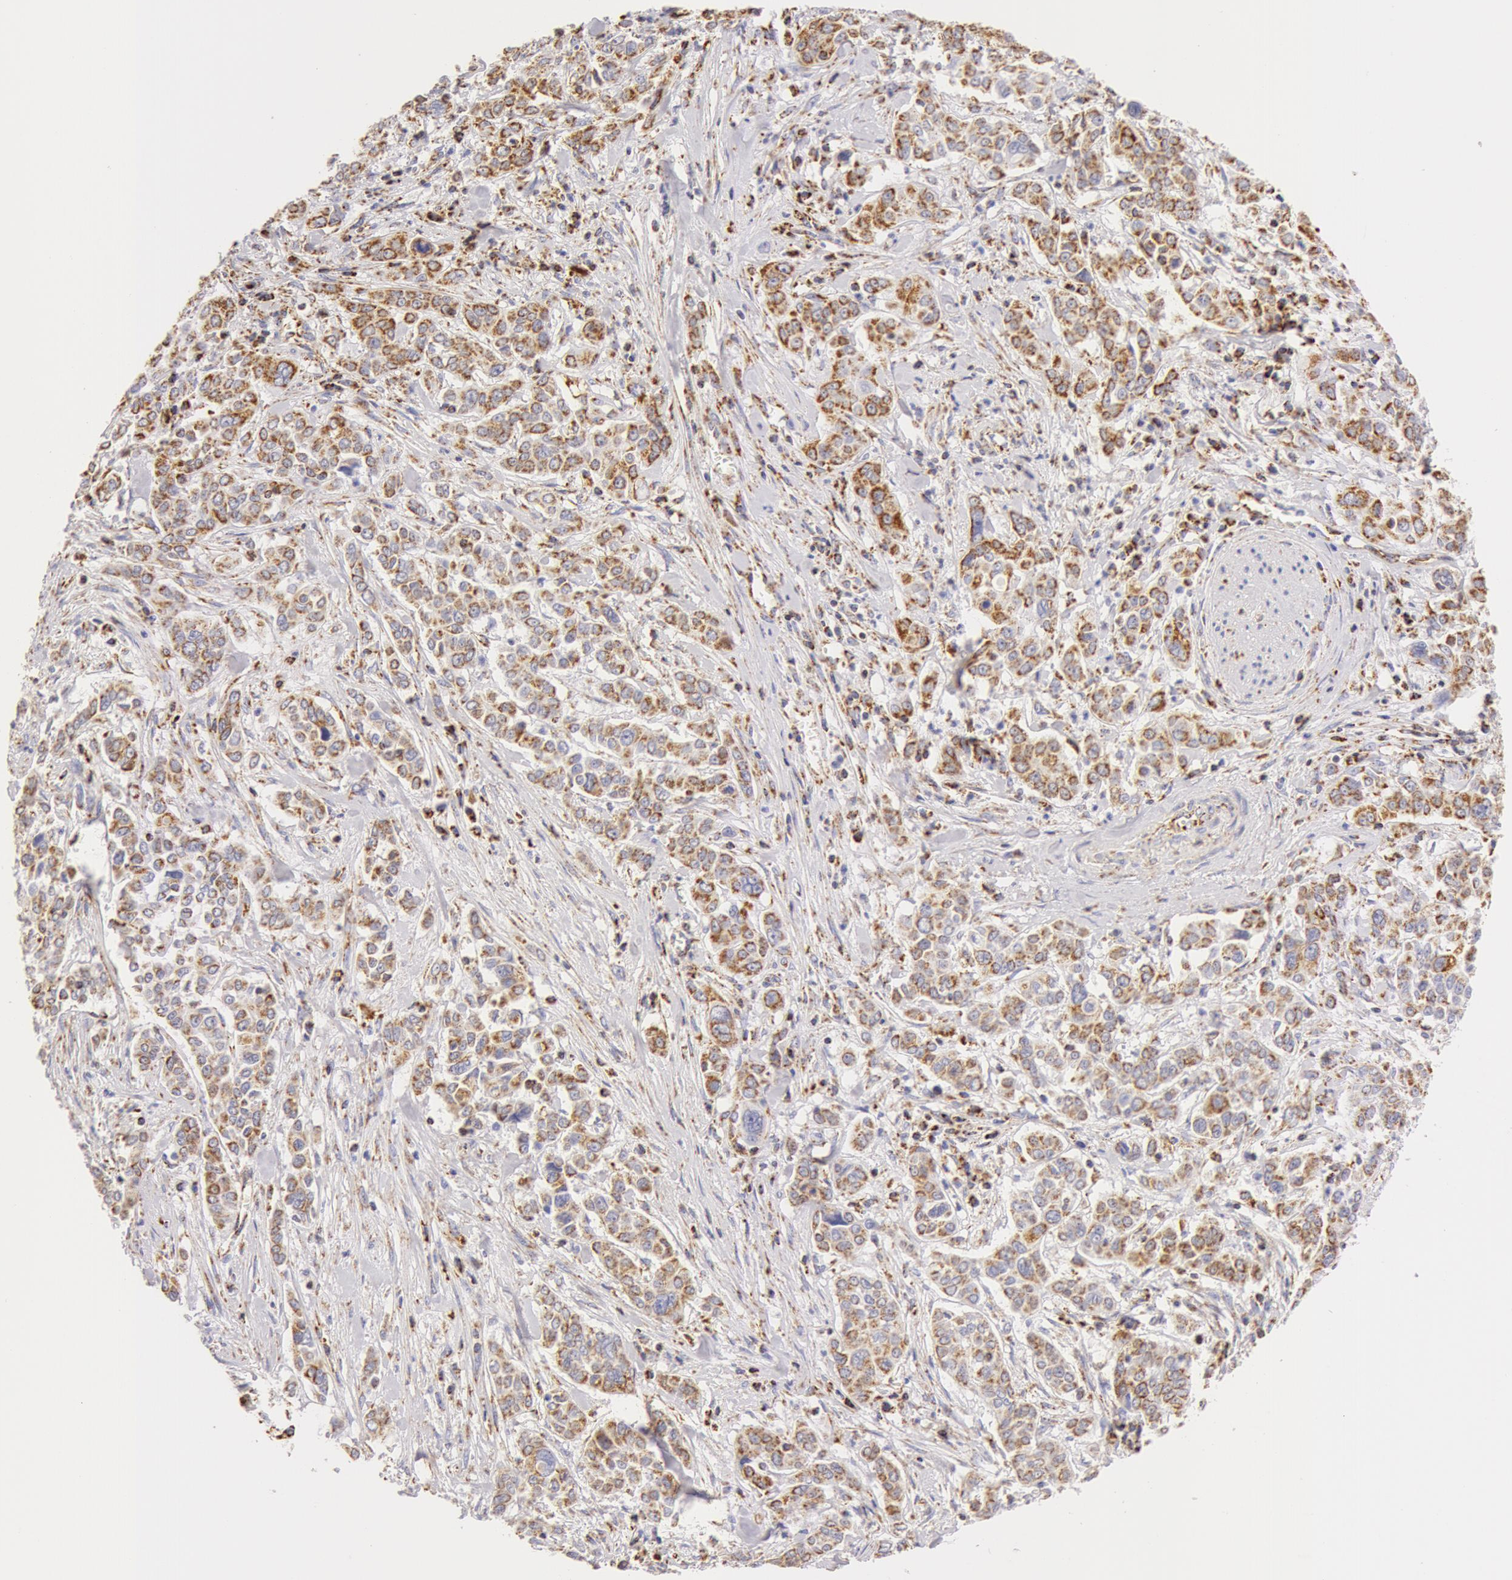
{"staining": {"intensity": "moderate", "quantity": ">75%", "location": "cytoplasmic/membranous"}, "tissue": "pancreatic cancer", "cell_type": "Tumor cells", "image_type": "cancer", "snomed": [{"axis": "morphology", "description": "Adenocarcinoma, NOS"}, {"axis": "topography", "description": "Pancreas"}], "caption": "Immunohistochemical staining of human pancreatic cancer (adenocarcinoma) exhibits medium levels of moderate cytoplasmic/membranous expression in approximately >75% of tumor cells.", "gene": "ATP5F1B", "patient": {"sex": "female", "age": 52}}